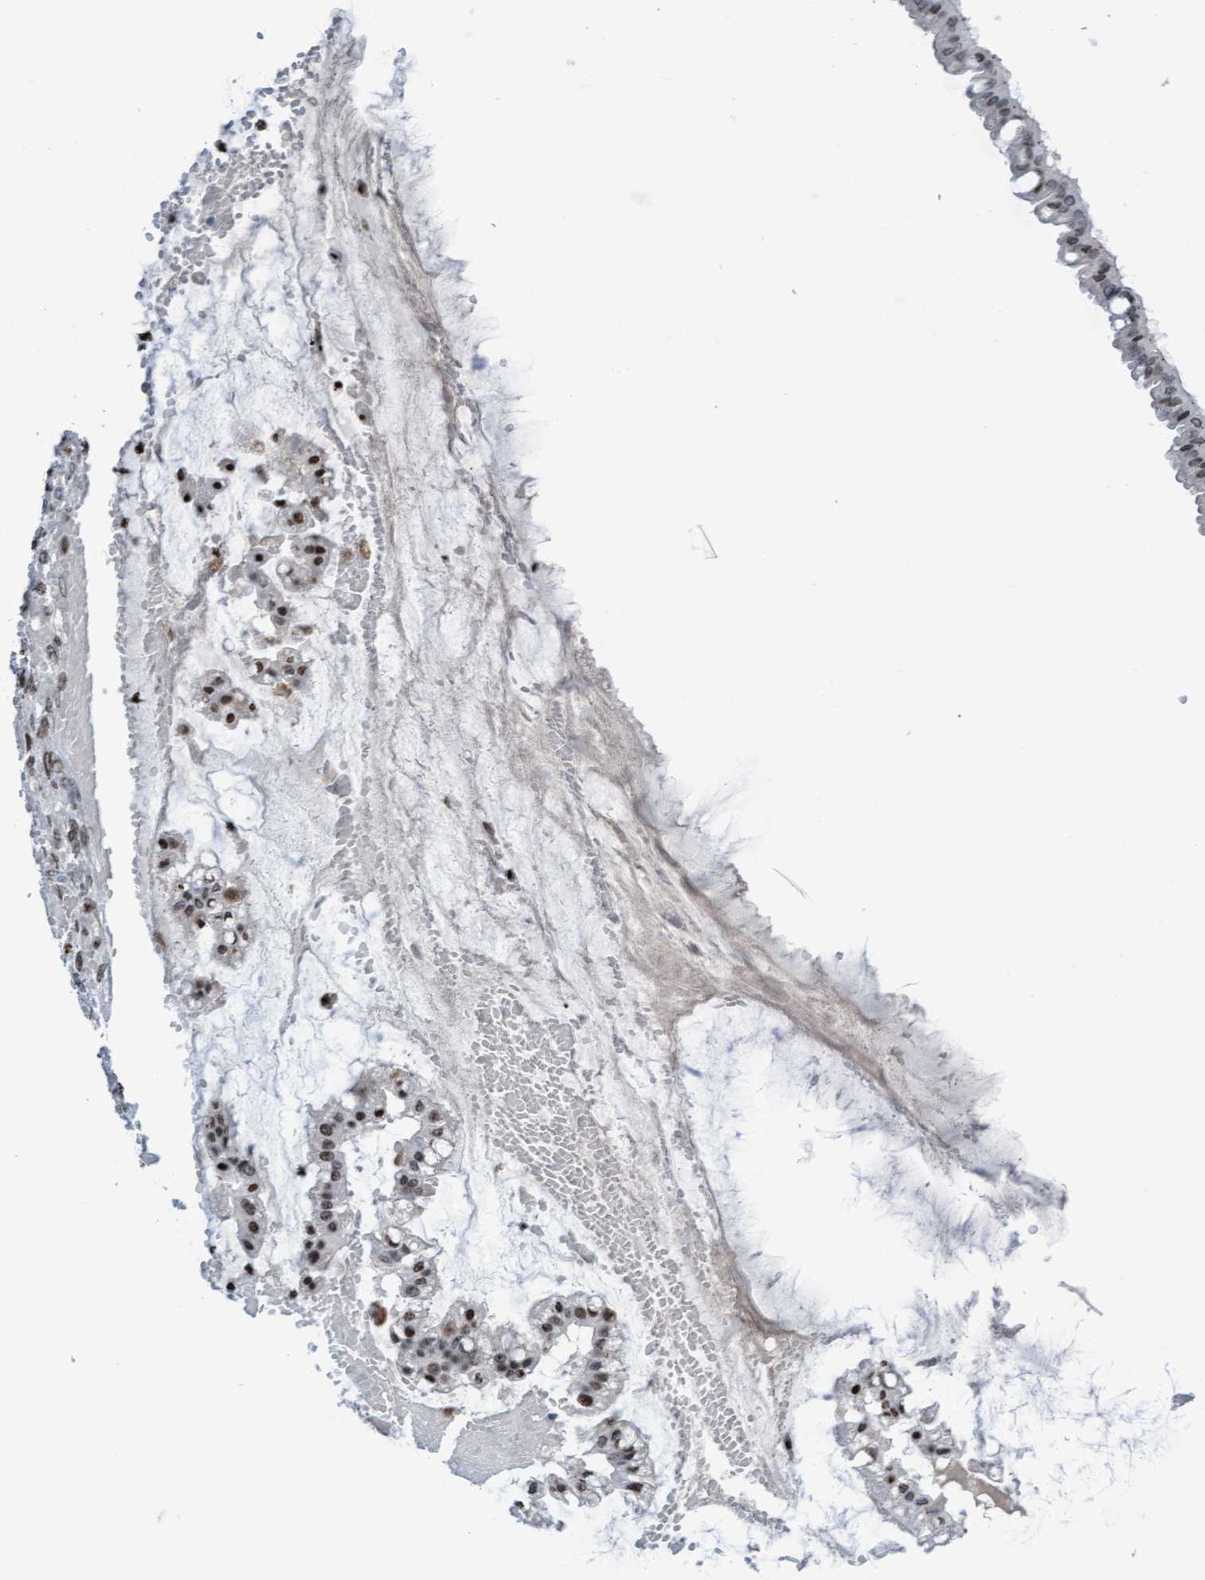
{"staining": {"intensity": "weak", "quantity": "25%-75%", "location": "nuclear"}, "tissue": "ovarian cancer", "cell_type": "Tumor cells", "image_type": "cancer", "snomed": [{"axis": "morphology", "description": "Cystadenocarcinoma, mucinous, NOS"}, {"axis": "topography", "description": "Ovary"}], "caption": "This is an image of IHC staining of ovarian mucinous cystadenocarcinoma, which shows weak positivity in the nuclear of tumor cells.", "gene": "CBX2", "patient": {"sex": "female", "age": 73}}